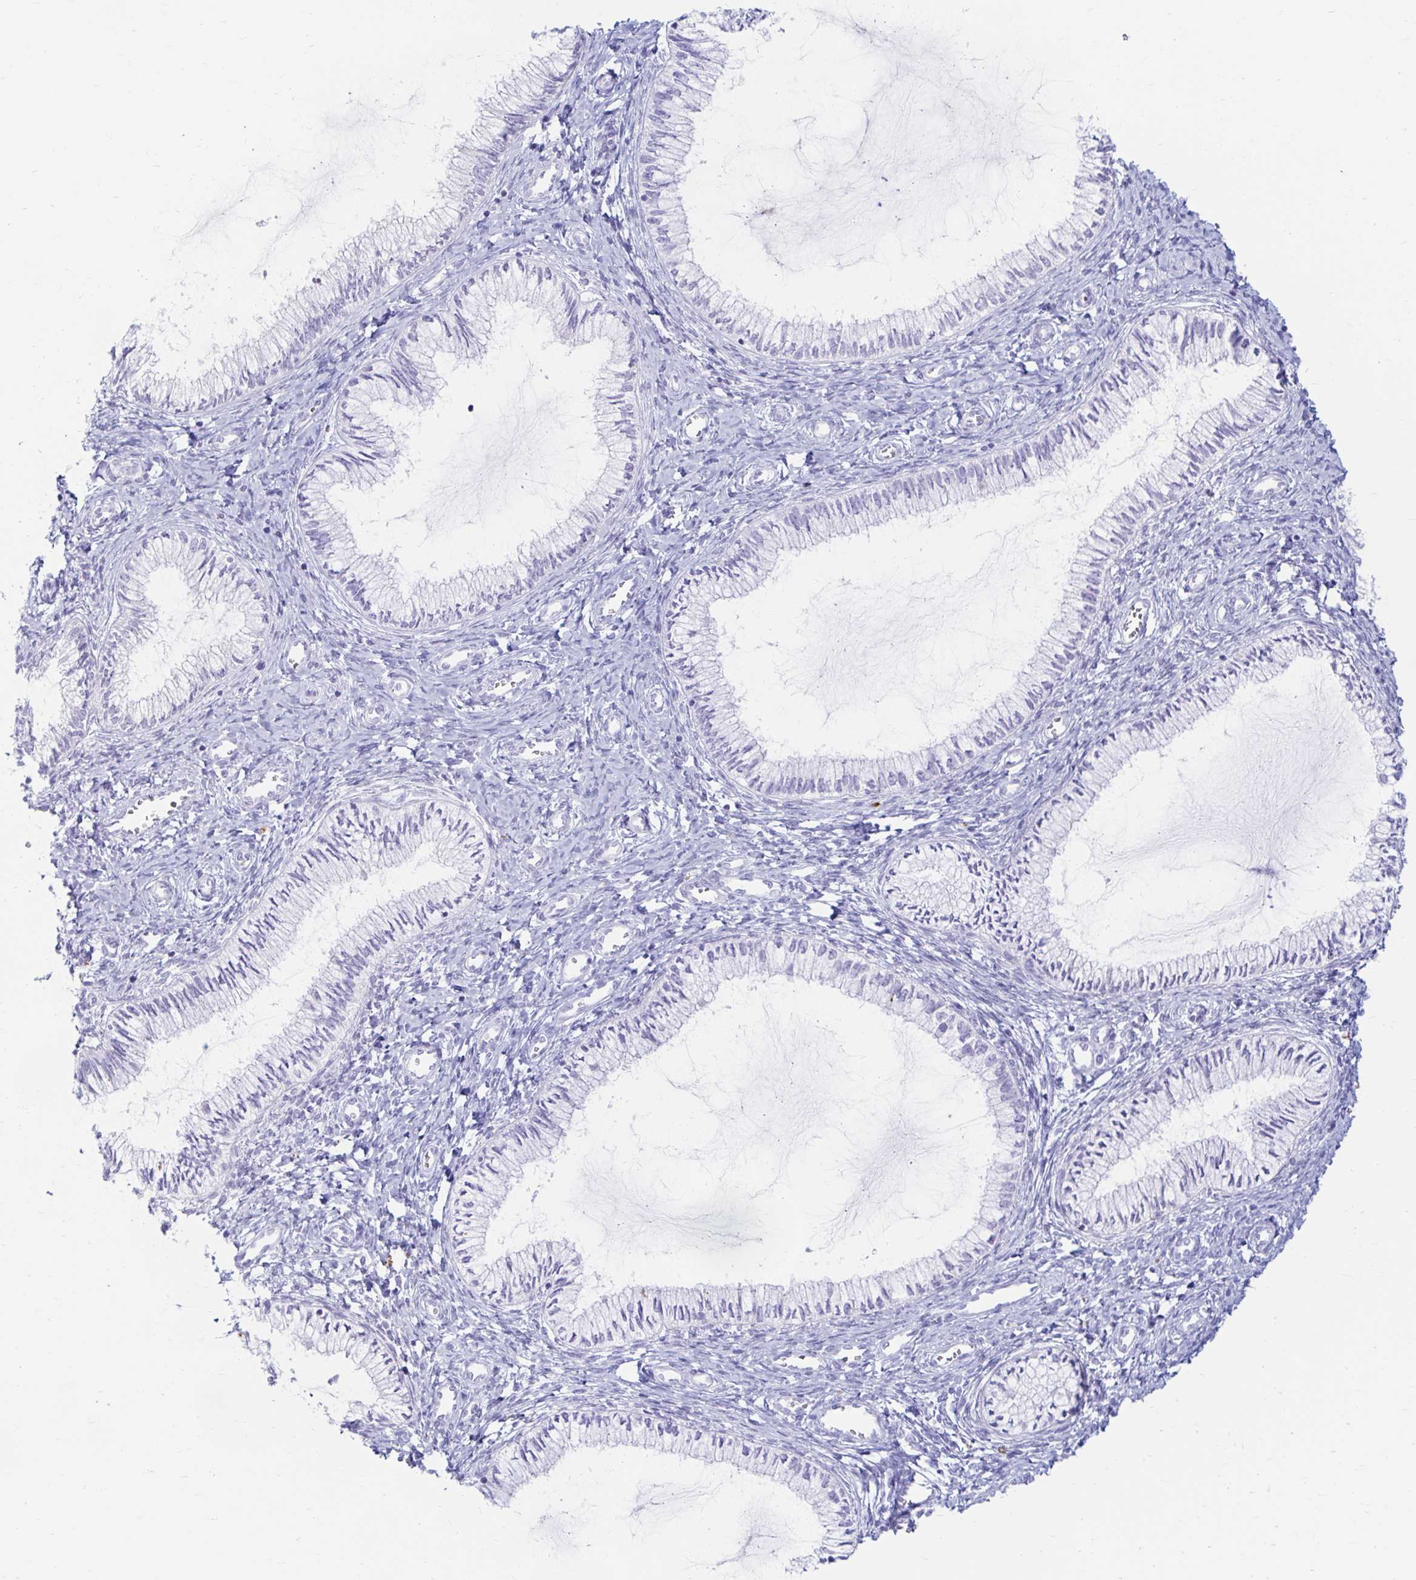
{"staining": {"intensity": "negative", "quantity": "none", "location": "none"}, "tissue": "cervix", "cell_type": "Glandular cells", "image_type": "normal", "snomed": [{"axis": "morphology", "description": "Normal tissue, NOS"}, {"axis": "topography", "description": "Cervix"}], "caption": "Immunohistochemistry of normal cervix reveals no positivity in glandular cells. (Brightfield microscopy of DAB (3,3'-diaminobenzidine) IHC at high magnification).", "gene": "ERICH6", "patient": {"sex": "female", "age": 24}}